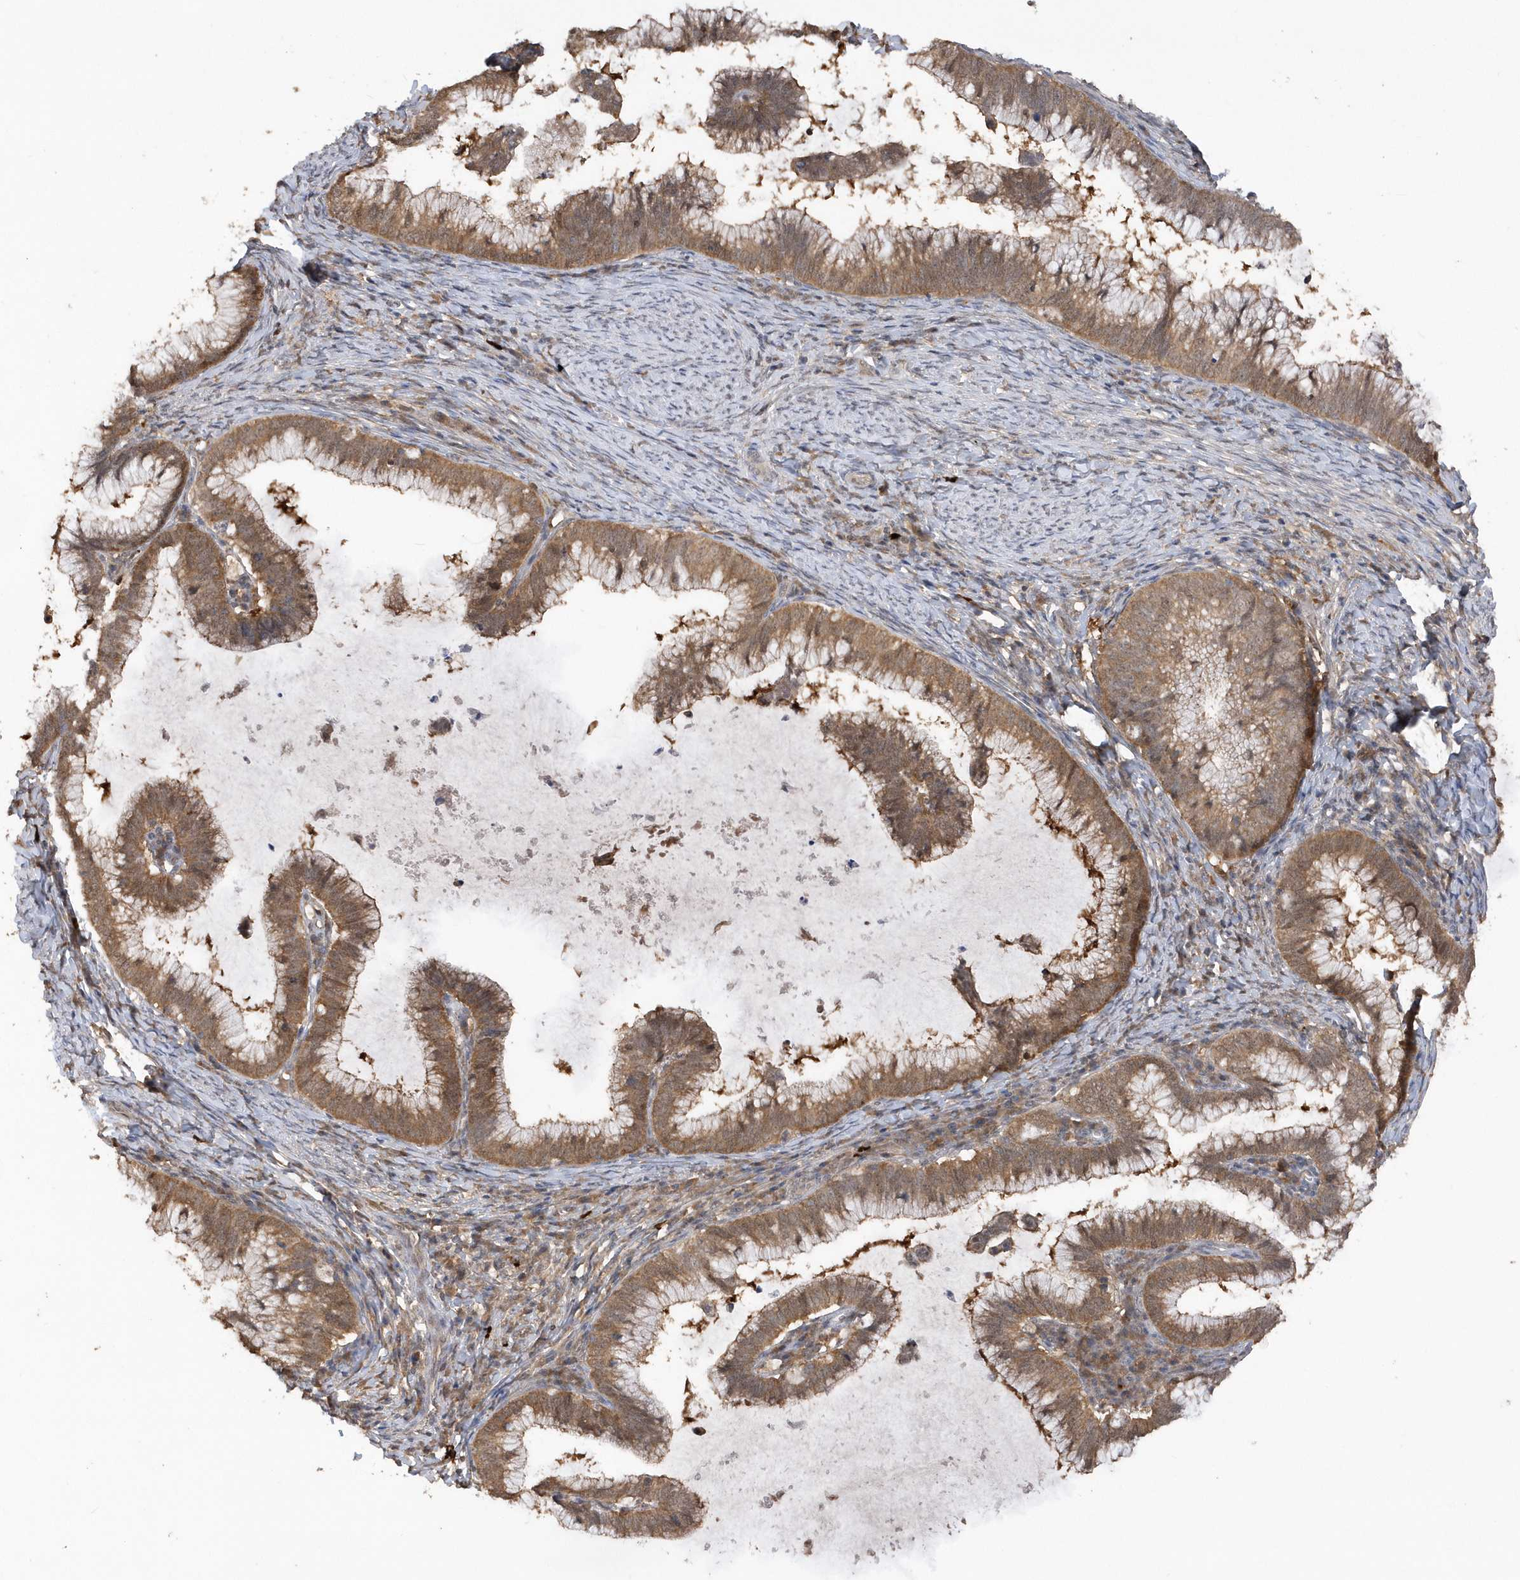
{"staining": {"intensity": "moderate", "quantity": ">75%", "location": "cytoplasmic/membranous"}, "tissue": "cervical cancer", "cell_type": "Tumor cells", "image_type": "cancer", "snomed": [{"axis": "morphology", "description": "Adenocarcinoma, NOS"}, {"axis": "topography", "description": "Cervix"}], "caption": "IHC histopathology image of human cervical adenocarcinoma stained for a protein (brown), which displays medium levels of moderate cytoplasmic/membranous expression in about >75% of tumor cells.", "gene": "RPE", "patient": {"sex": "female", "age": 36}}